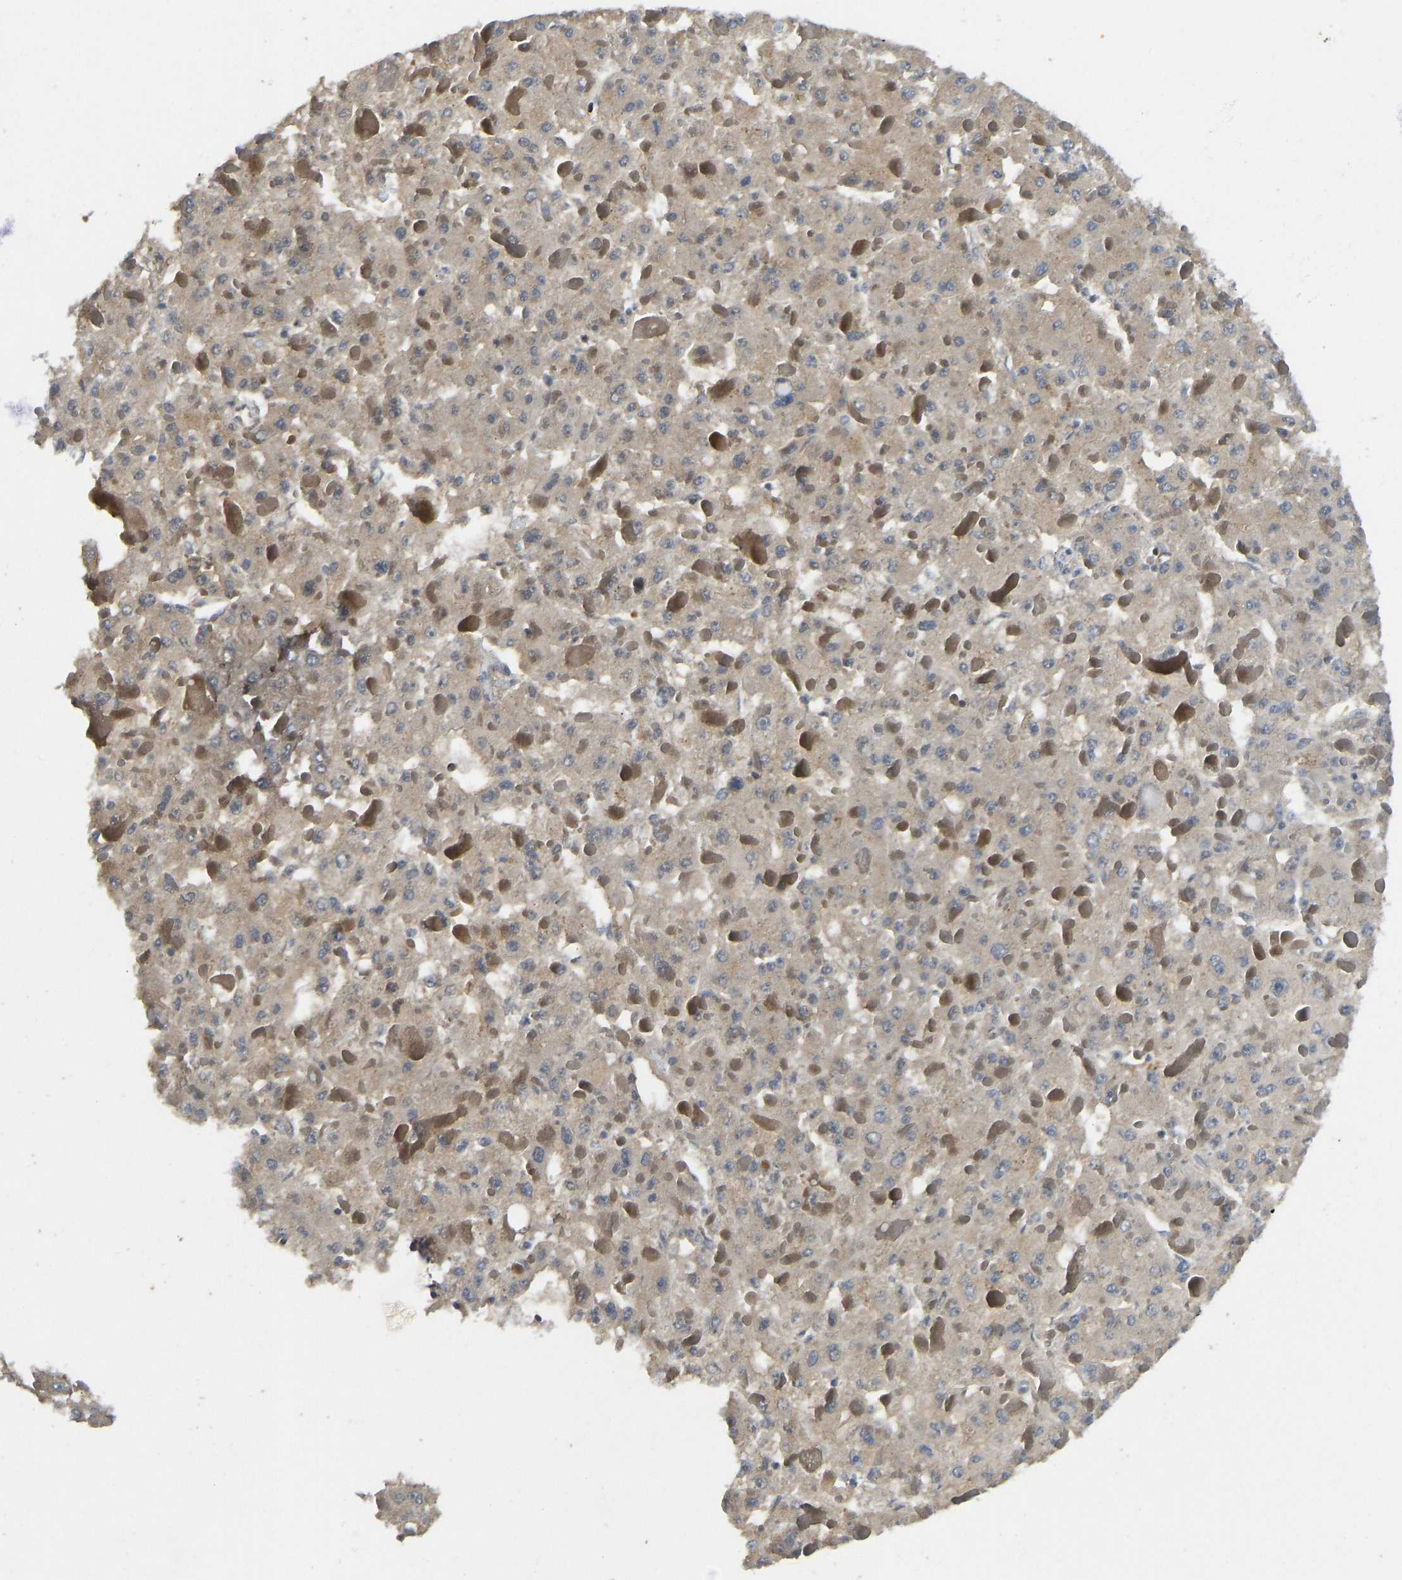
{"staining": {"intensity": "weak", "quantity": ">75%", "location": "cytoplasmic/membranous"}, "tissue": "liver cancer", "cell_type": "Tumor cells", "image_type": "cancer", "snomed": [{"axis": "morphology", "description": "Carcinoma, Hepatocellular, NOS"}, {"axis": "topography", "description": "Liver"}], "caption": "A micrograph of liver cancer (hepatocellular carcinoma) stained for a protein demonstrates weak cytoplasmic/membranous brown staining in tumor cells.", "gene": "NDRG3", "patient": {"sex": "female", "age": 73}}